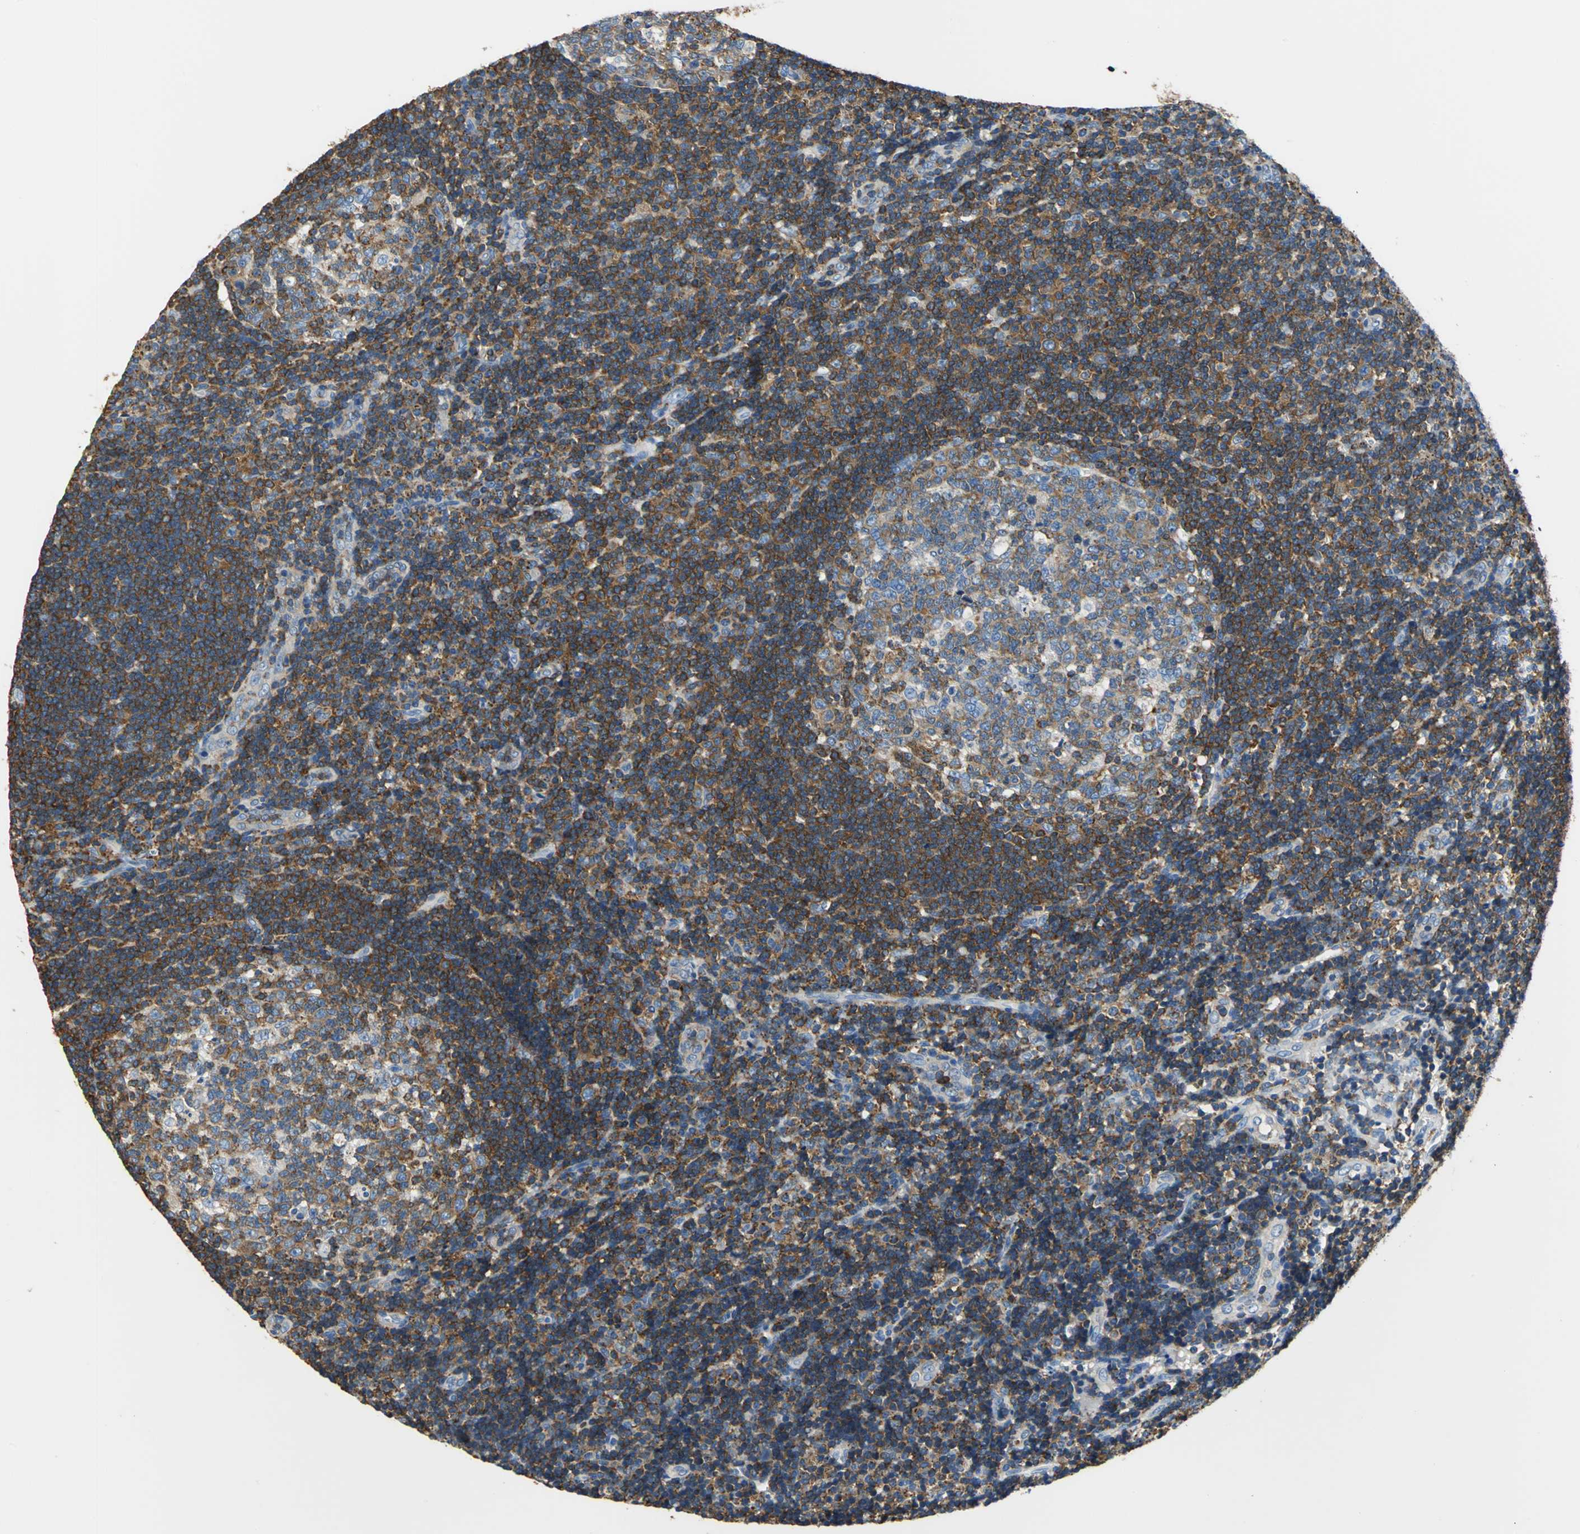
{"staining": {"intensity": "strong", "quantity": ">75%", "location": "cytoplasmic/membranous"}, "tissue": "tonsil", "cell_type": "Germinal center cells", "image_type": "normal", "snomed": [{"axis": "morphology", "description": "Normal tissue, NOS"}, {"axis": "topography", "description": "Tonsil"}], "caption": "Brown immunohistochemical staining in unremarkable human tonsil exhibits strong cytoplasmic/membranous positivity in about >75% of germinal center cells.", "gene": "SEPTIN11", "patient": {"sex": "female", "age": 40}}